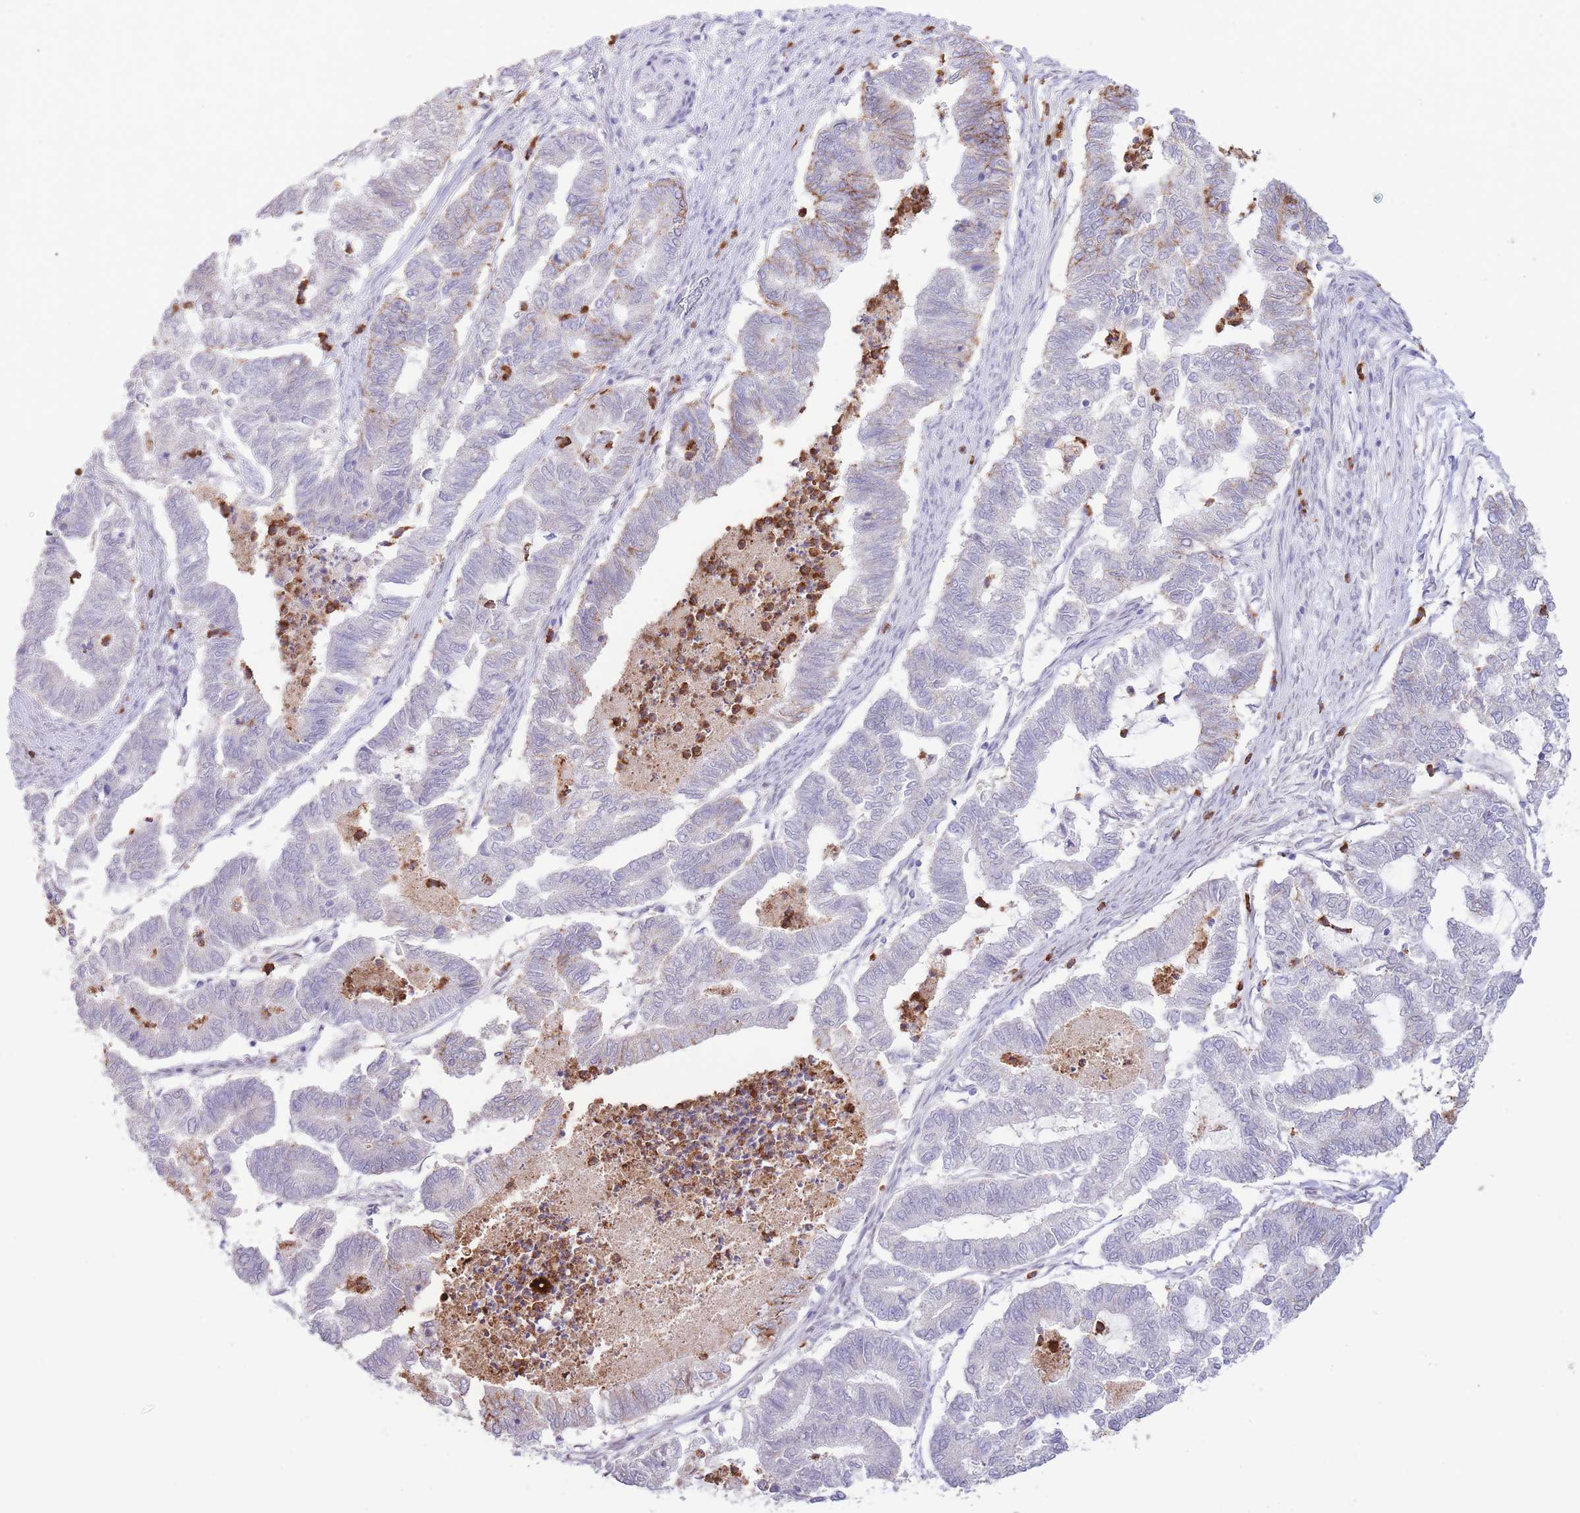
{"staining": {"intensity": "moderate", "quantity": "<25%", "location": "cytoplasmic/membranous"}, "tissue": "endometrial cancer", "cell_type": "Tumor cells", "image_type": "cancer", "snomed": [{"axis": "morphology", "description": "Adenocarcinoma, NOS"}, {"axis": "topography", "description": "Endometrium"}], "caption": "Endometrial cancer (adenocarcinoma) stained for a protein shows moderate cytoplasmic/membranous positivity in tumor cells.", "gene": "LCLAT1", "patient": {"sex": "female", "age": 79}}